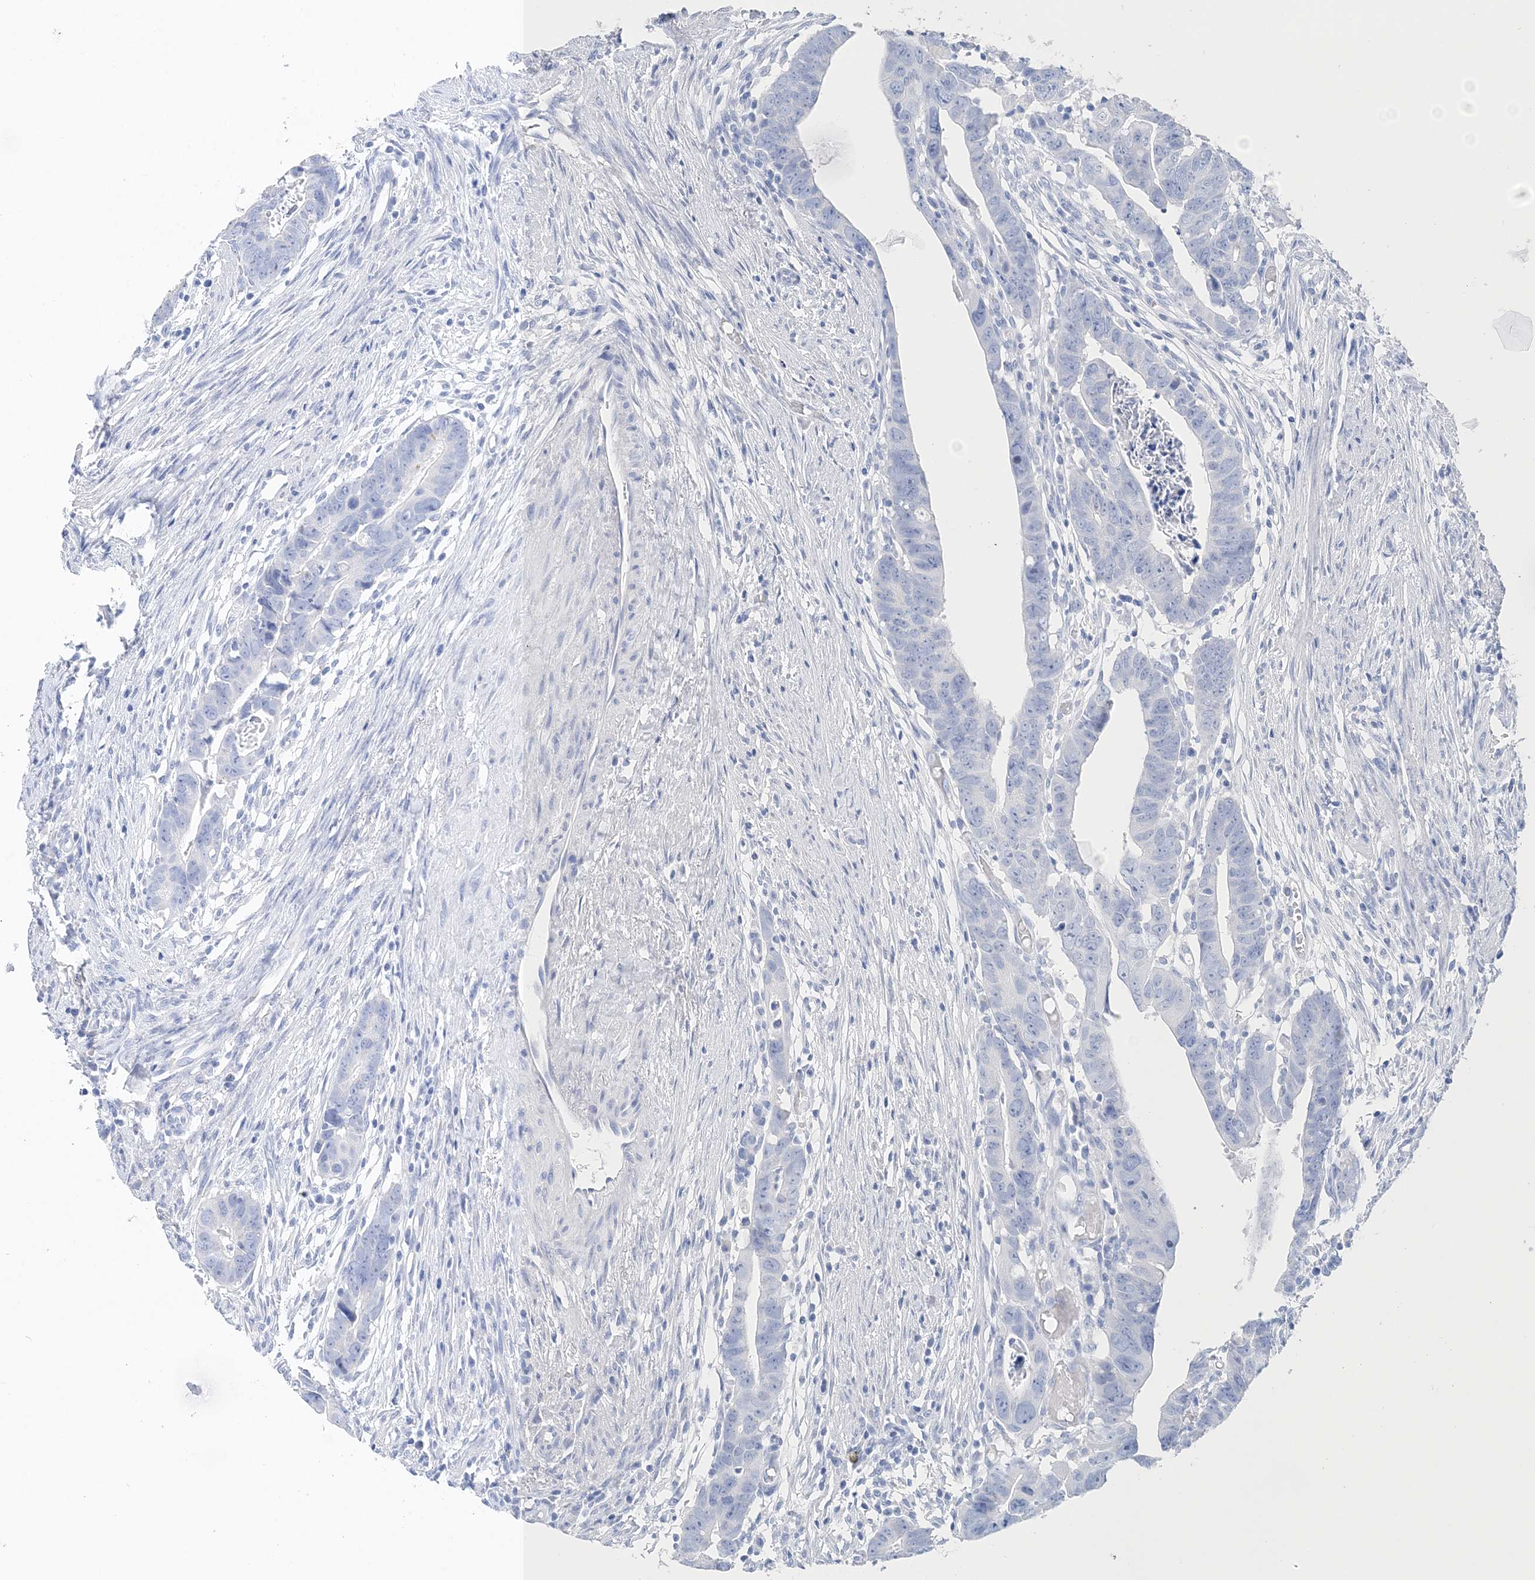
{"staining": {"intensity": "negative", "quantity": "none", "location": "none"}, "tissue": "colorectal cancer", "cell_type": "Tumor cells", "image_type": "cancer", "snomed": [{"axis": "morphology", "description": "Adenocarcinoma, NOS"}, {"axis": "topography", "description": "Rectum"}], "caption": "Immunohistochemistry (IHC) of human colorectal adenocarcinoma demonstrates no expression in tumor cells.", "gene": "TSPYL6", "patient": {"sex": "female", "age": 65}}